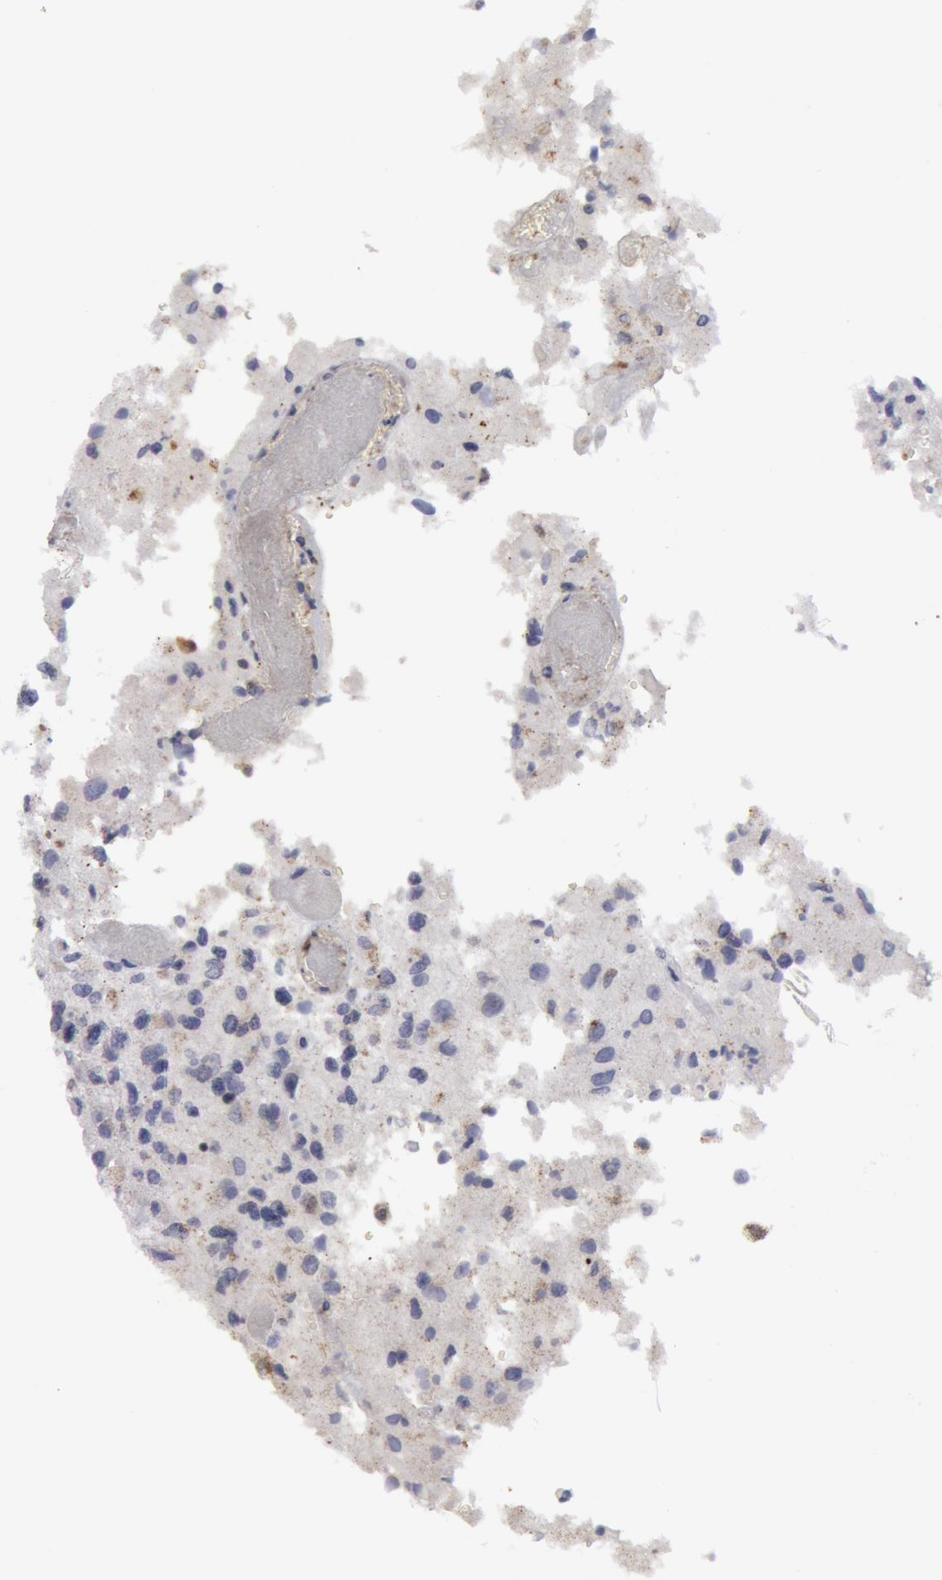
{"staining": {"intensity": "weak", "quantity": "<25%", "location": "cytoplasmic/membranous"}, "tissue": "glioma", "cell_type": "Tumor cells", "image_type": "cancer", "snomed": [{"axis": "morphology", "description": "Glioma, malignant, High grade"}, {"axis": "topography", "description": "Brain"}], "caption": "The micrograph reveals no significant positivity in tumor cells of malignant glioma (high-grade).", "gene": "CAT", "patient": {"sex": "male", "age": 69}}